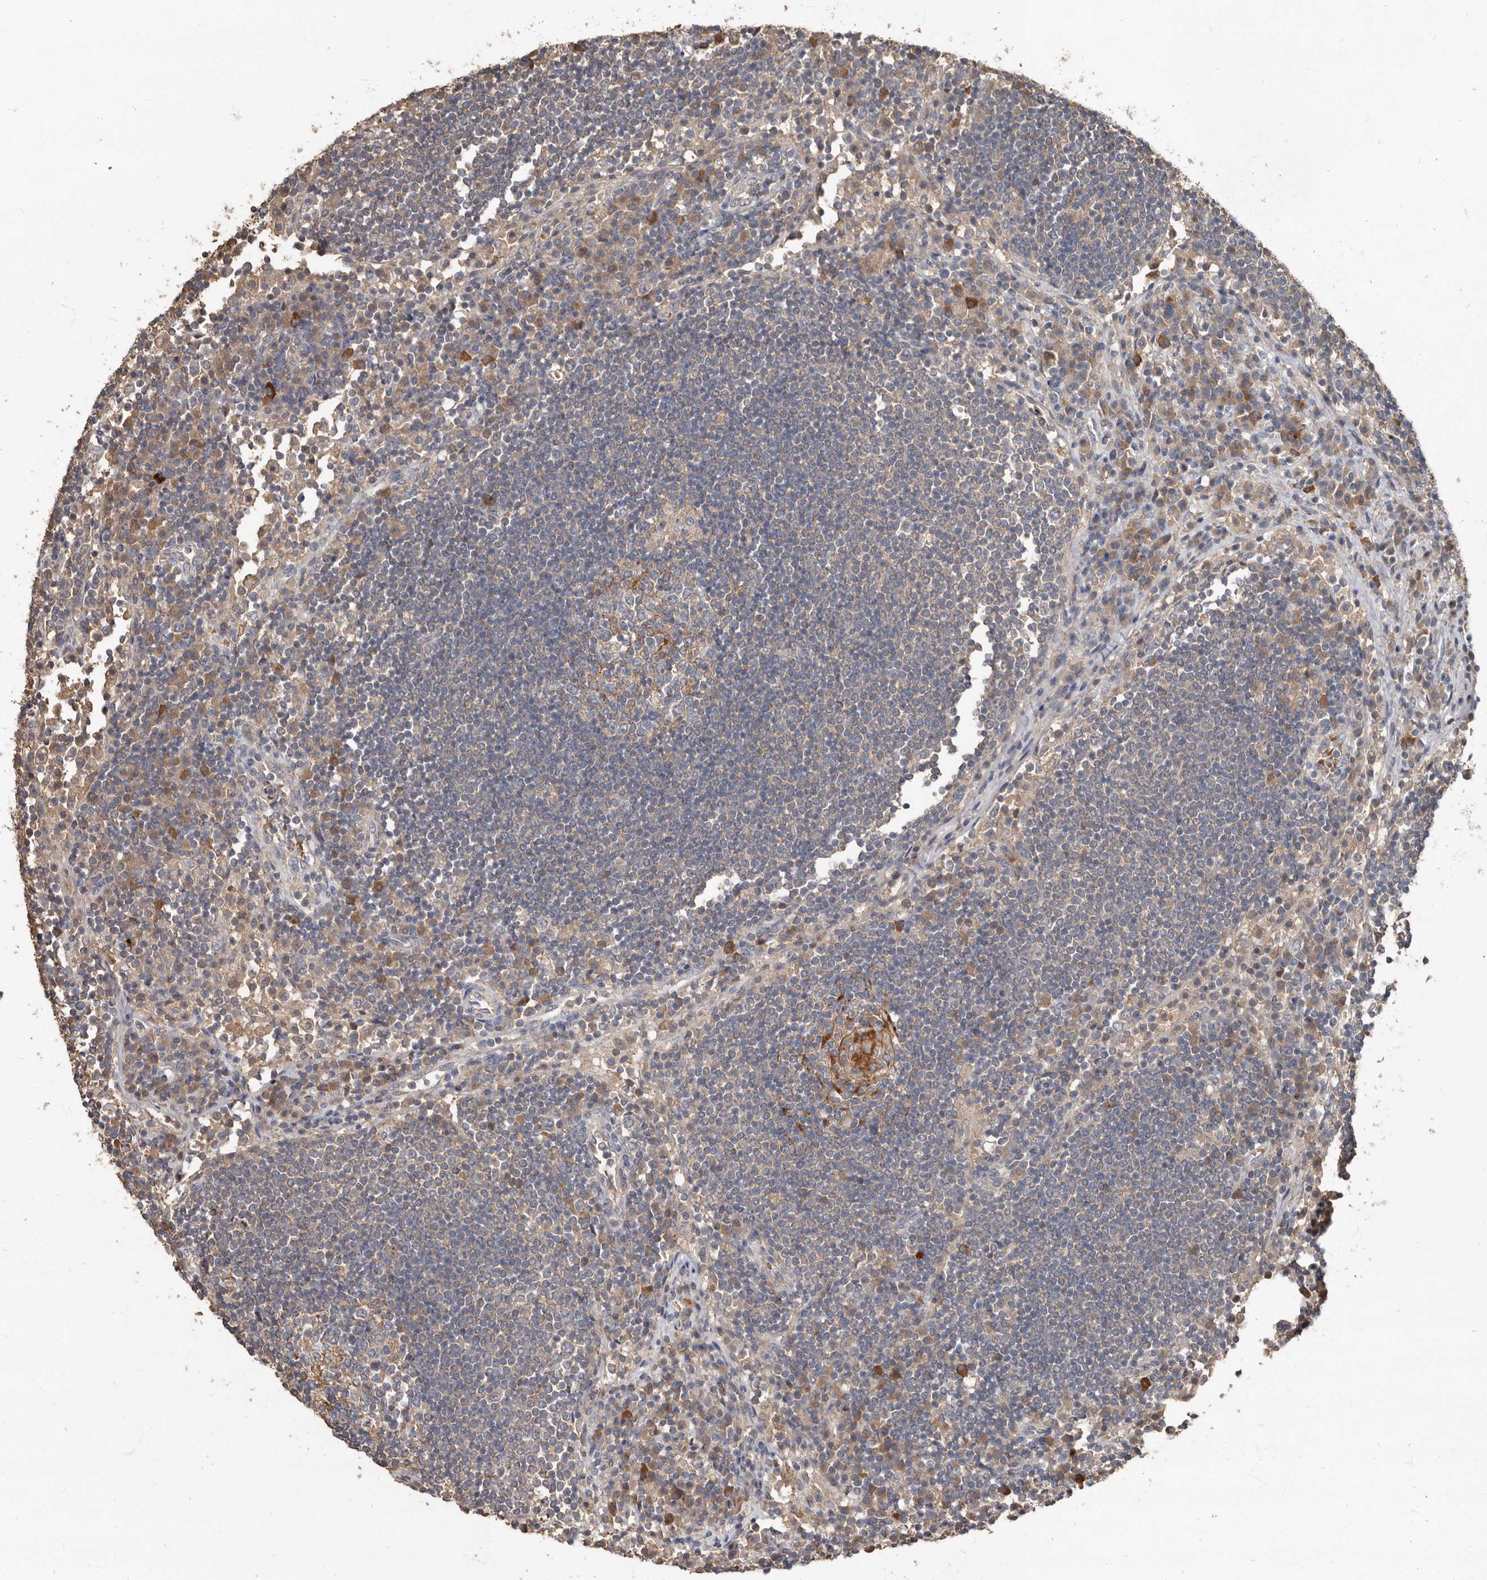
{"staining": {"intensity": "moderate", "quantity": "<25%", "location": "cytoplasmic/membranous"}, "tissue": "lymph node", "cell_type": "Germinal center cells", "image_type": "normal", "snomed": [{"axis": "morphology", "description": "Normal tissue, NOS"}, {"axis": "topography", "description": "Lymph node"}], "caption": "Unremarkable lymph node displays moderate cytoplasmic/membranous expression in about <25% of germinal center cells, visualized by immunohistochemistry. Using DAB (3,3'-diaminobenzidine) (brown) and hematoxylin (blue) stains, captured at high magnification using brightfield microscopy.", "gene": "KIF26B", "patient": {"sex": "female", "age": 53}}